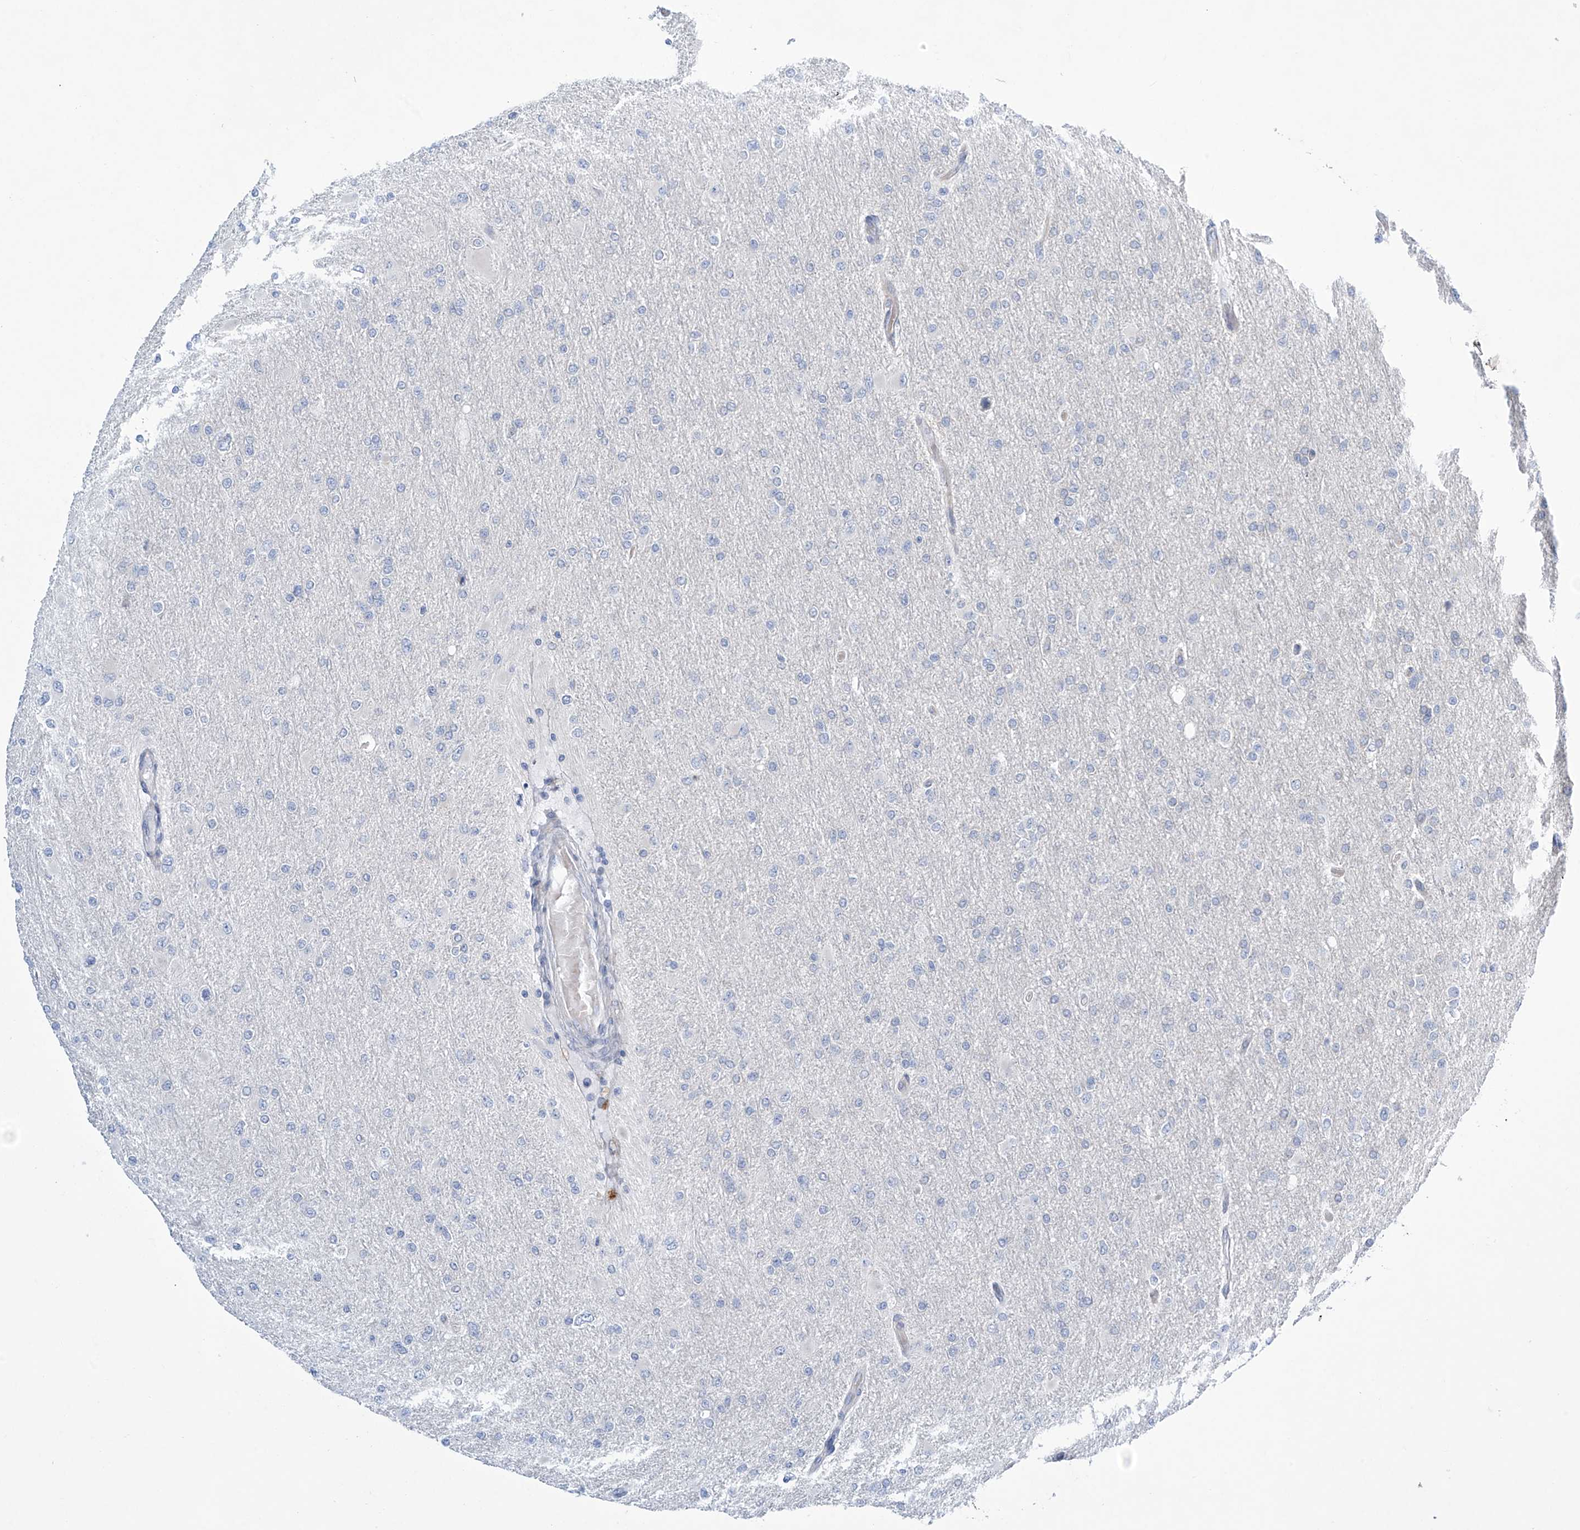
{"staining": {"intensity": "negative", "quantity": "none", "location": "none"}, "tissue": "glioma", "cell_type": "Tumor cells", "image_type": "cancer", "snomed": [{"axis": "morphology", "description": "Glioma, malignant, High grade"}, {"axis": "topography", "description": "Cerebral cortex"}], "caption": "Protein analysis of glioma displays no significant expression in tumor cells.", "gene": "TRIM60", "patient": {"sex": "female", "age": 36}}